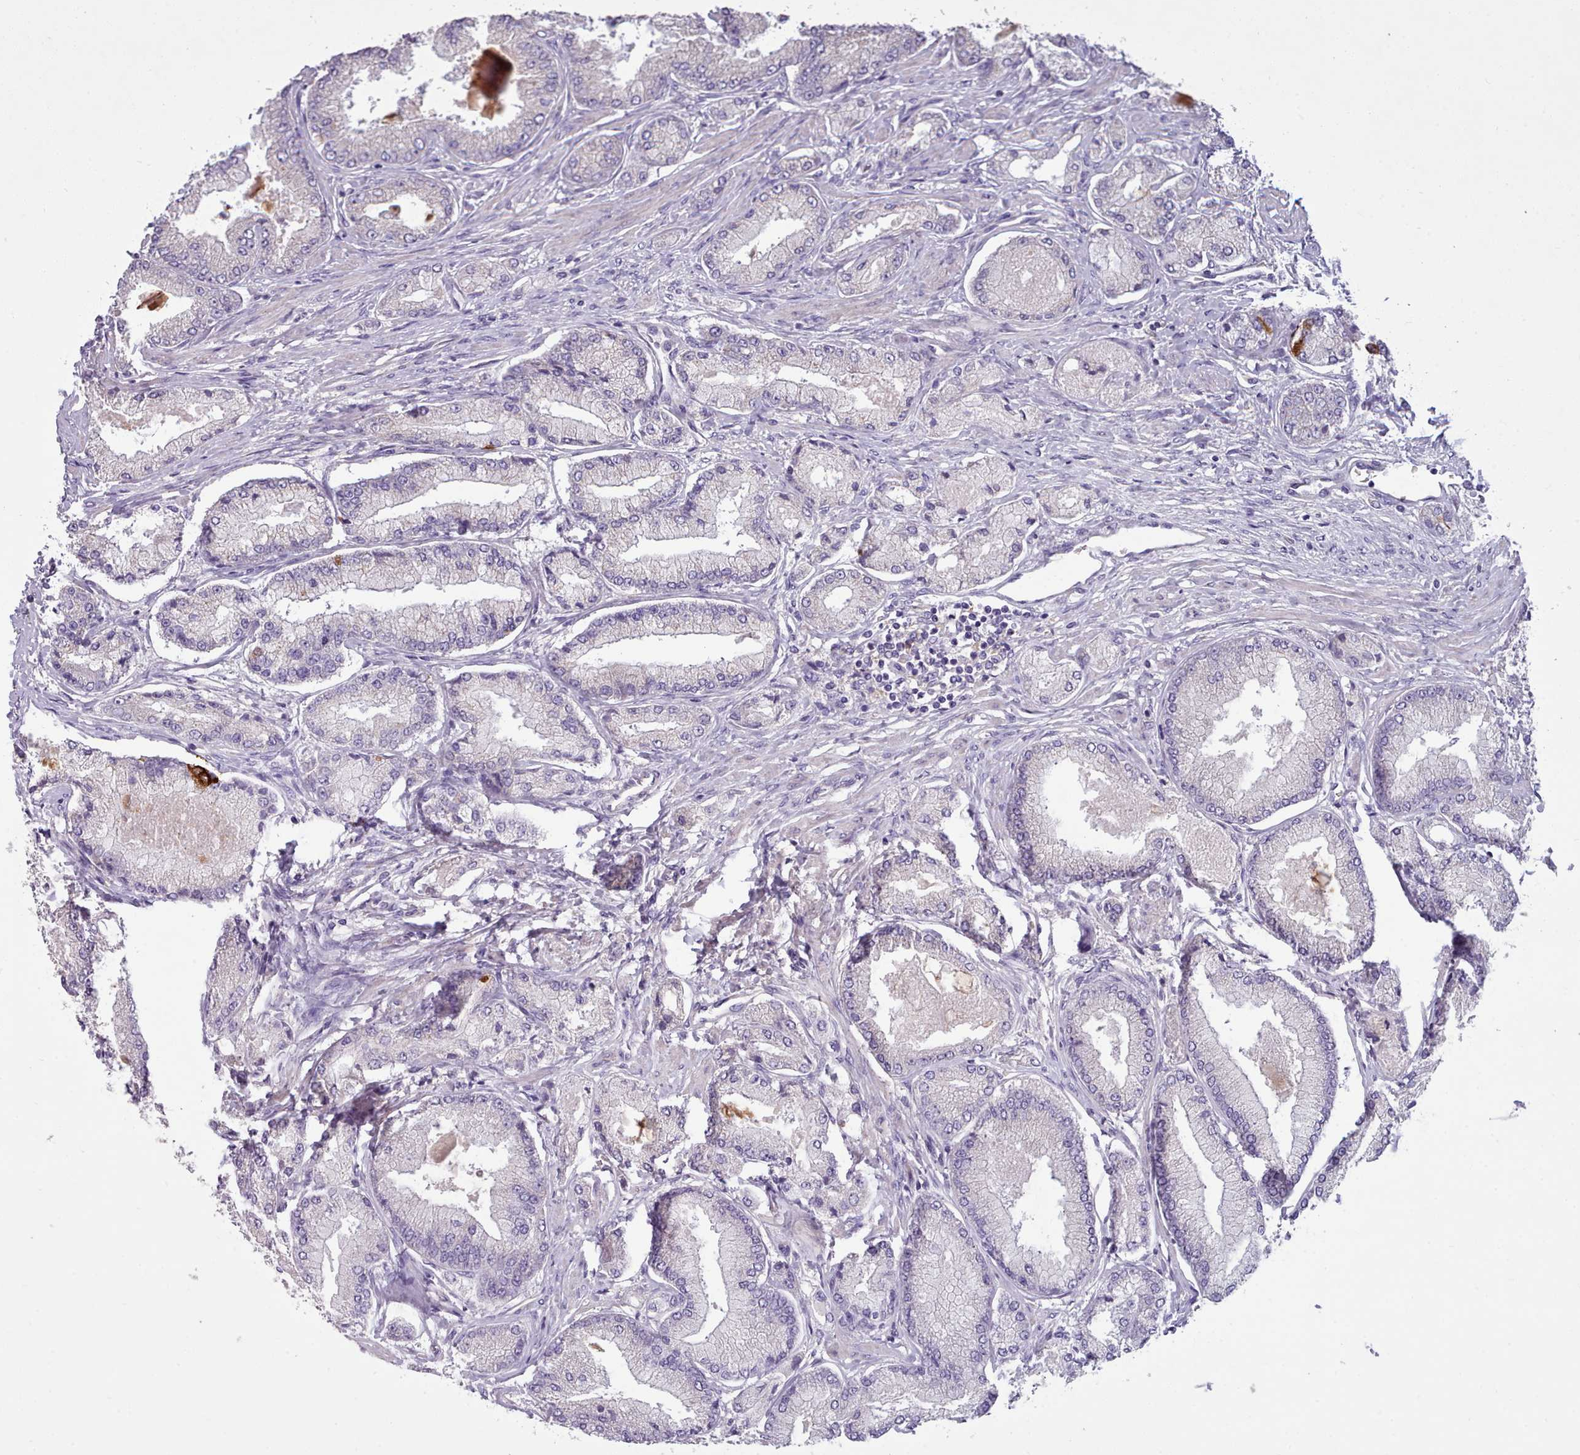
{"staining": {"intensity": "negative", "quantity": "none", "location": "none"}, "tissue": "prostate cancer", "cell_type": "Tumor cells", "image_type": "cancer", "snomed": [{"axis": "morphology", "description": "Adenocarcinoma, Low grade"}, {"axis": "topography", "description": "Prostate"}], "caption": "Prostate cancer stained for a protein using immunohistochemistry exhibits no staining tumor cells.", "gene": "DPF1", "patient": {"sex": "male", "age": 74}}